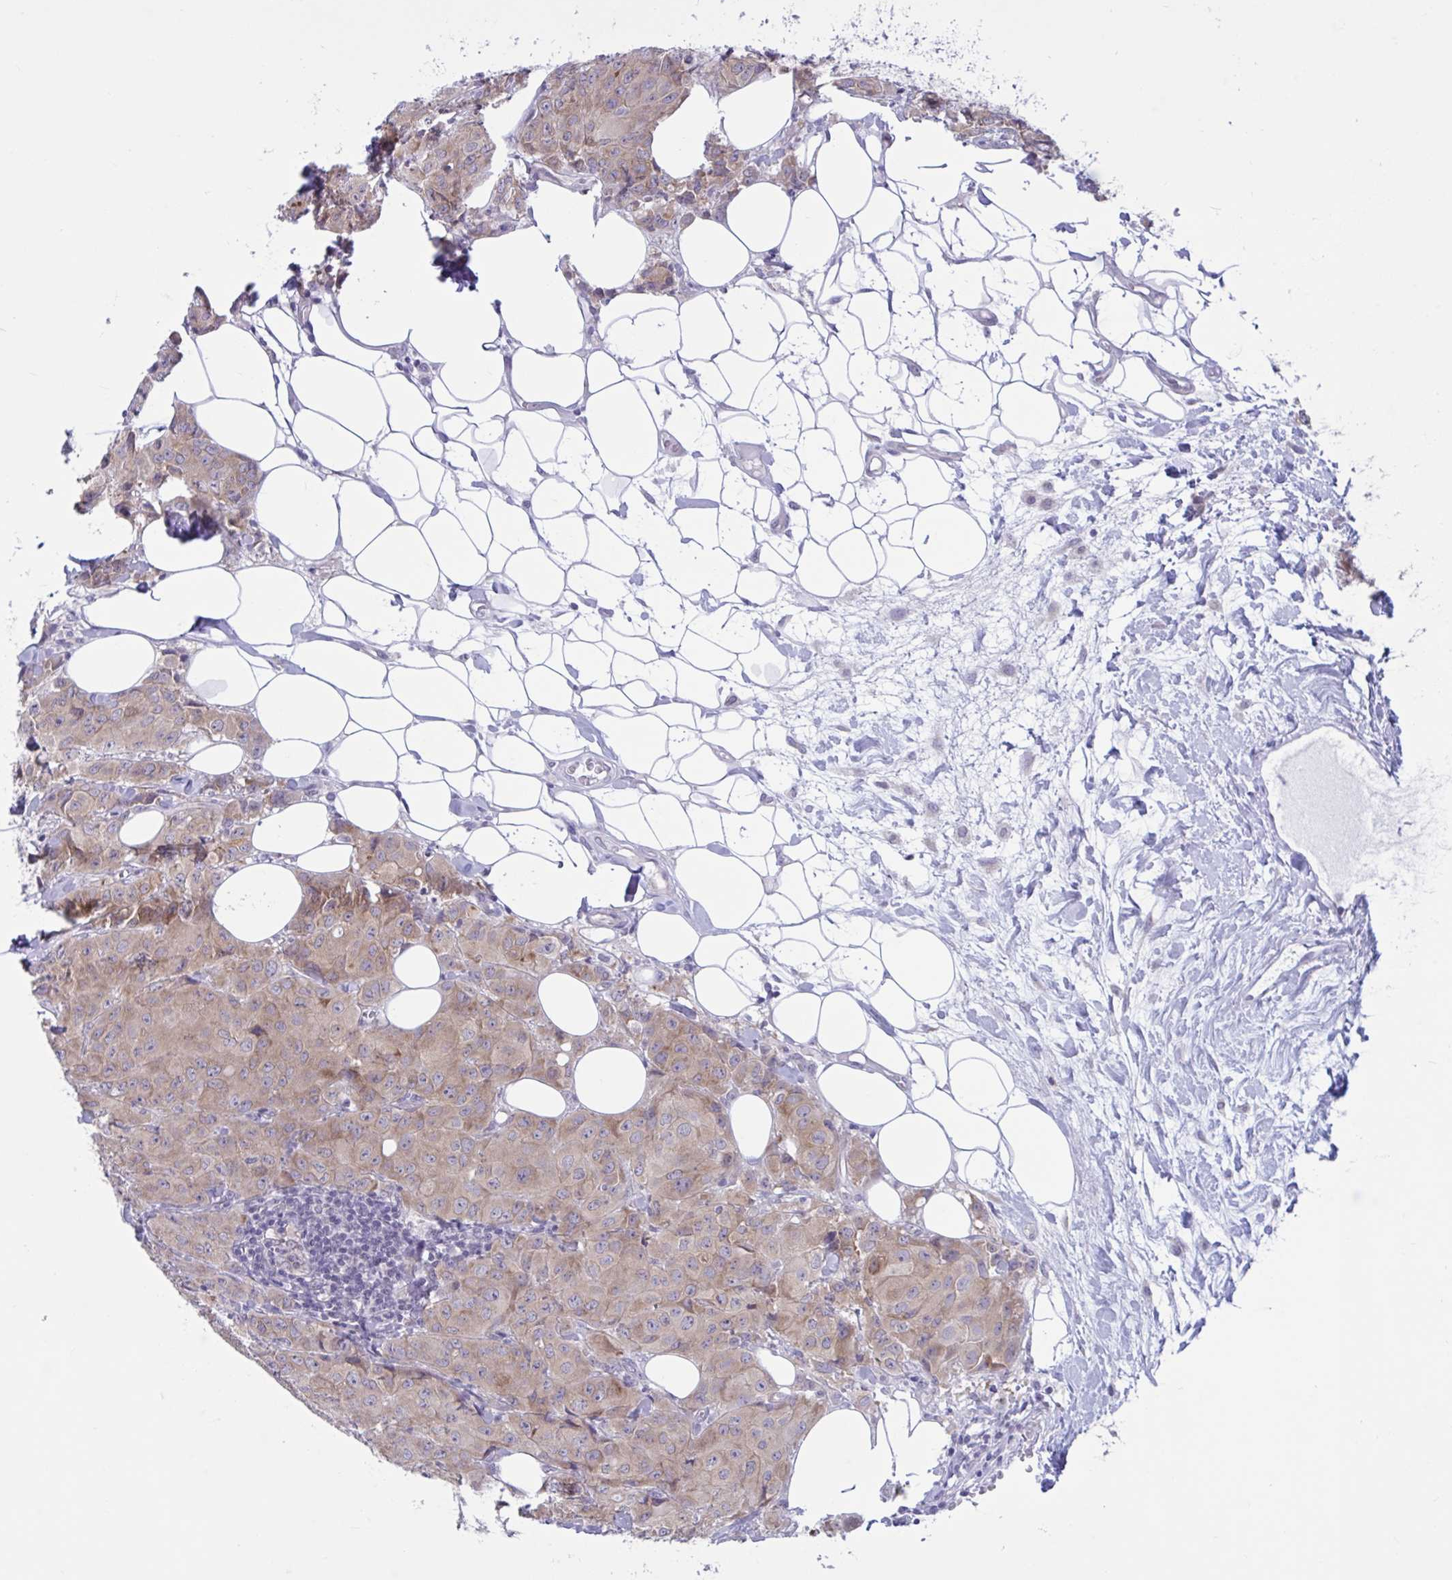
{"staining": {"intensity": "weak", "quantity": ">75%", "location": "cytoplasmic/membranous"}, "tissue": "breast cancer", "cell_type": "Tumor cells", "image_type": "cancer", "snomed": [{"axis": "morphology", "description": "Duct carcinoma"}, {"axis": "topography", "description": "Breast"}], "caption": "A micrograph showing weak cytoplasmic/membranous positivity in approximately >75% of tumor cells in breast cancer (intraductal carcinoma), as visualized by brown immunohistochemical staining.", "gene": "CAMLG", "patient": {"sex": "female", "age": 43}}